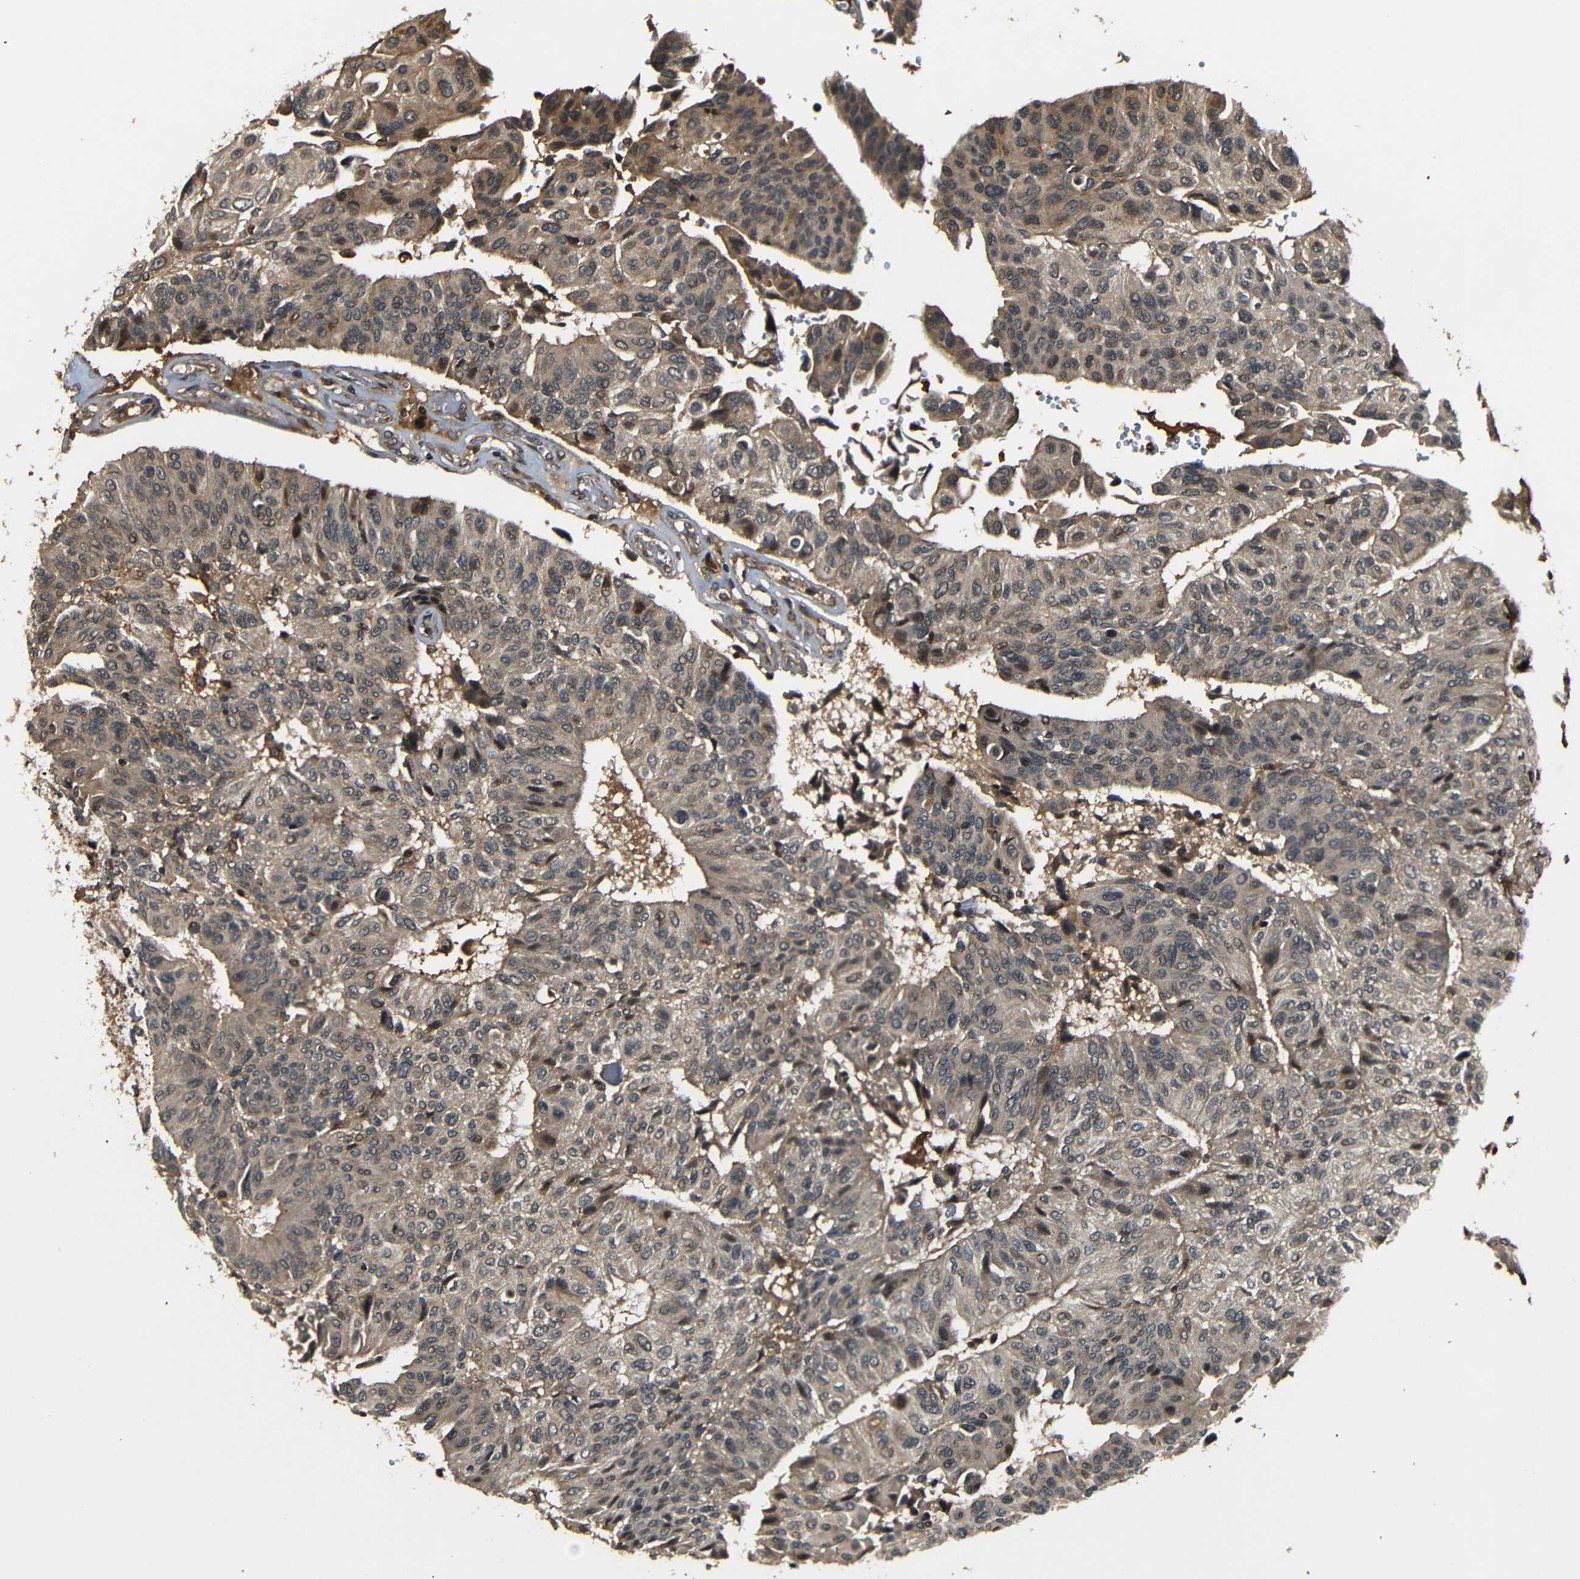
{"staining": {"intensity": "weak", "quantity": ">75%", "location": "cytoplasmic/membranous"}, "tissue": "urothelial cancer", "cell_type": "Tumor cells", "image_type": "cancer", "snomed": [{"axis": "morphology", "description": "Urothelial carcinoma, High grade"}, {"axis": "topography", "description": "Urinary bladder"}], "caption": "Weak cytoplasmic/membranous positivity for a protein is appreciated in about >75% of tumor cells of urothelial cancer using IHC.", "gene": "TANK", "patient": {"sex": "male", "age": 66}}